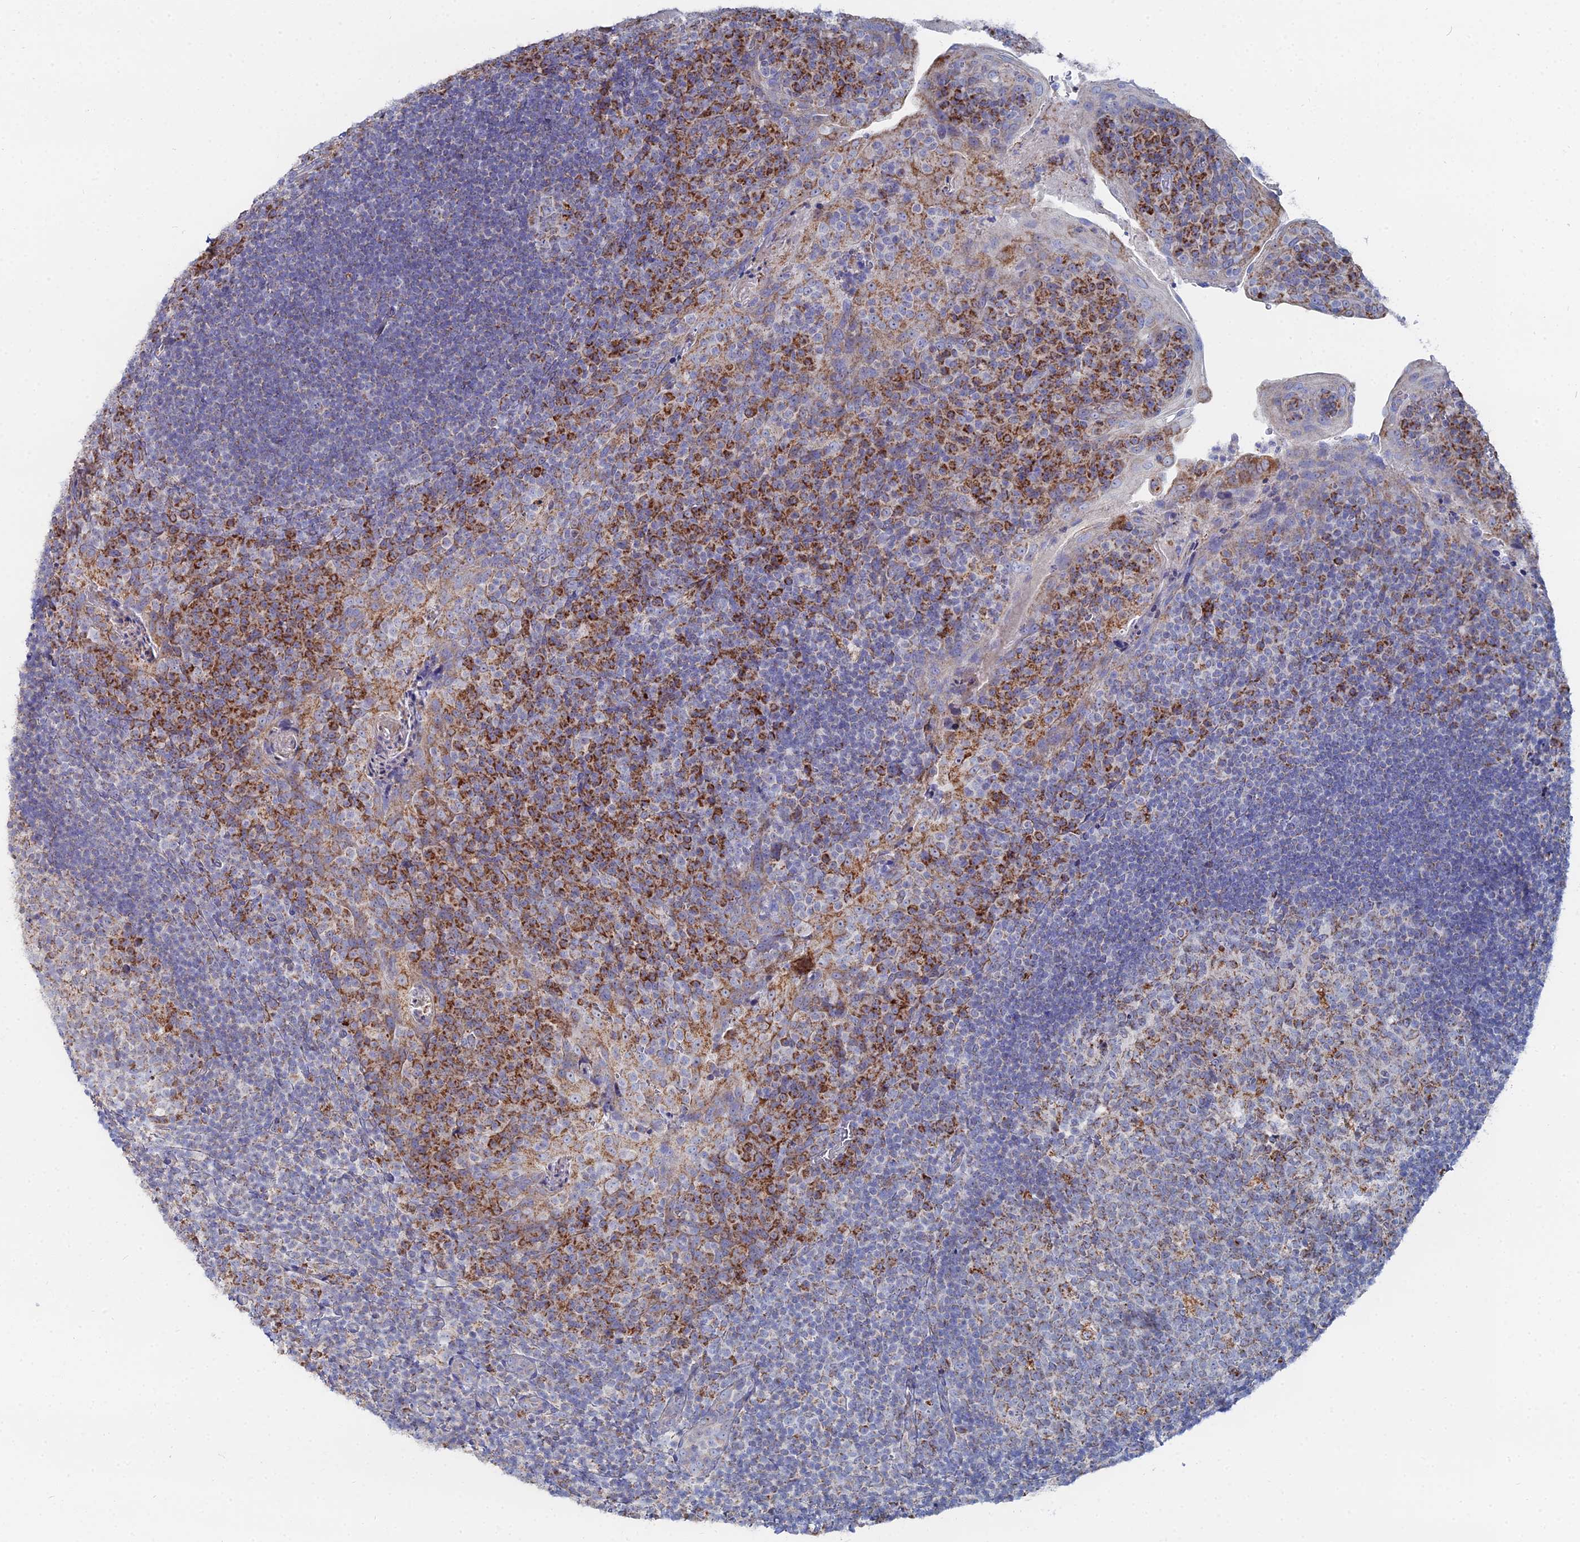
{"staining": {"intensity": "strong", "quantity": "25%-75%", "location": "cytoplasmic/membranous"}, "tissue": "tonsil", "cell_type": "Germinal center cells", "image_type": "normal", "snomed": [{"axis": "morphology", "description": "Normal tissue, NOS"}, {"axis": "topography", "description": "Tonsil"}], "caption": "An IHC image of benign tissue is shown. Protein staining in brown shows strong cytoplasmic/membranous positivity in tonsil within germinal center cells. (brown staining indicates protein expression, while blue staining denotes nuclei).", "gene": "MPC1", "patient": {"sex": "male", "age": 17}}